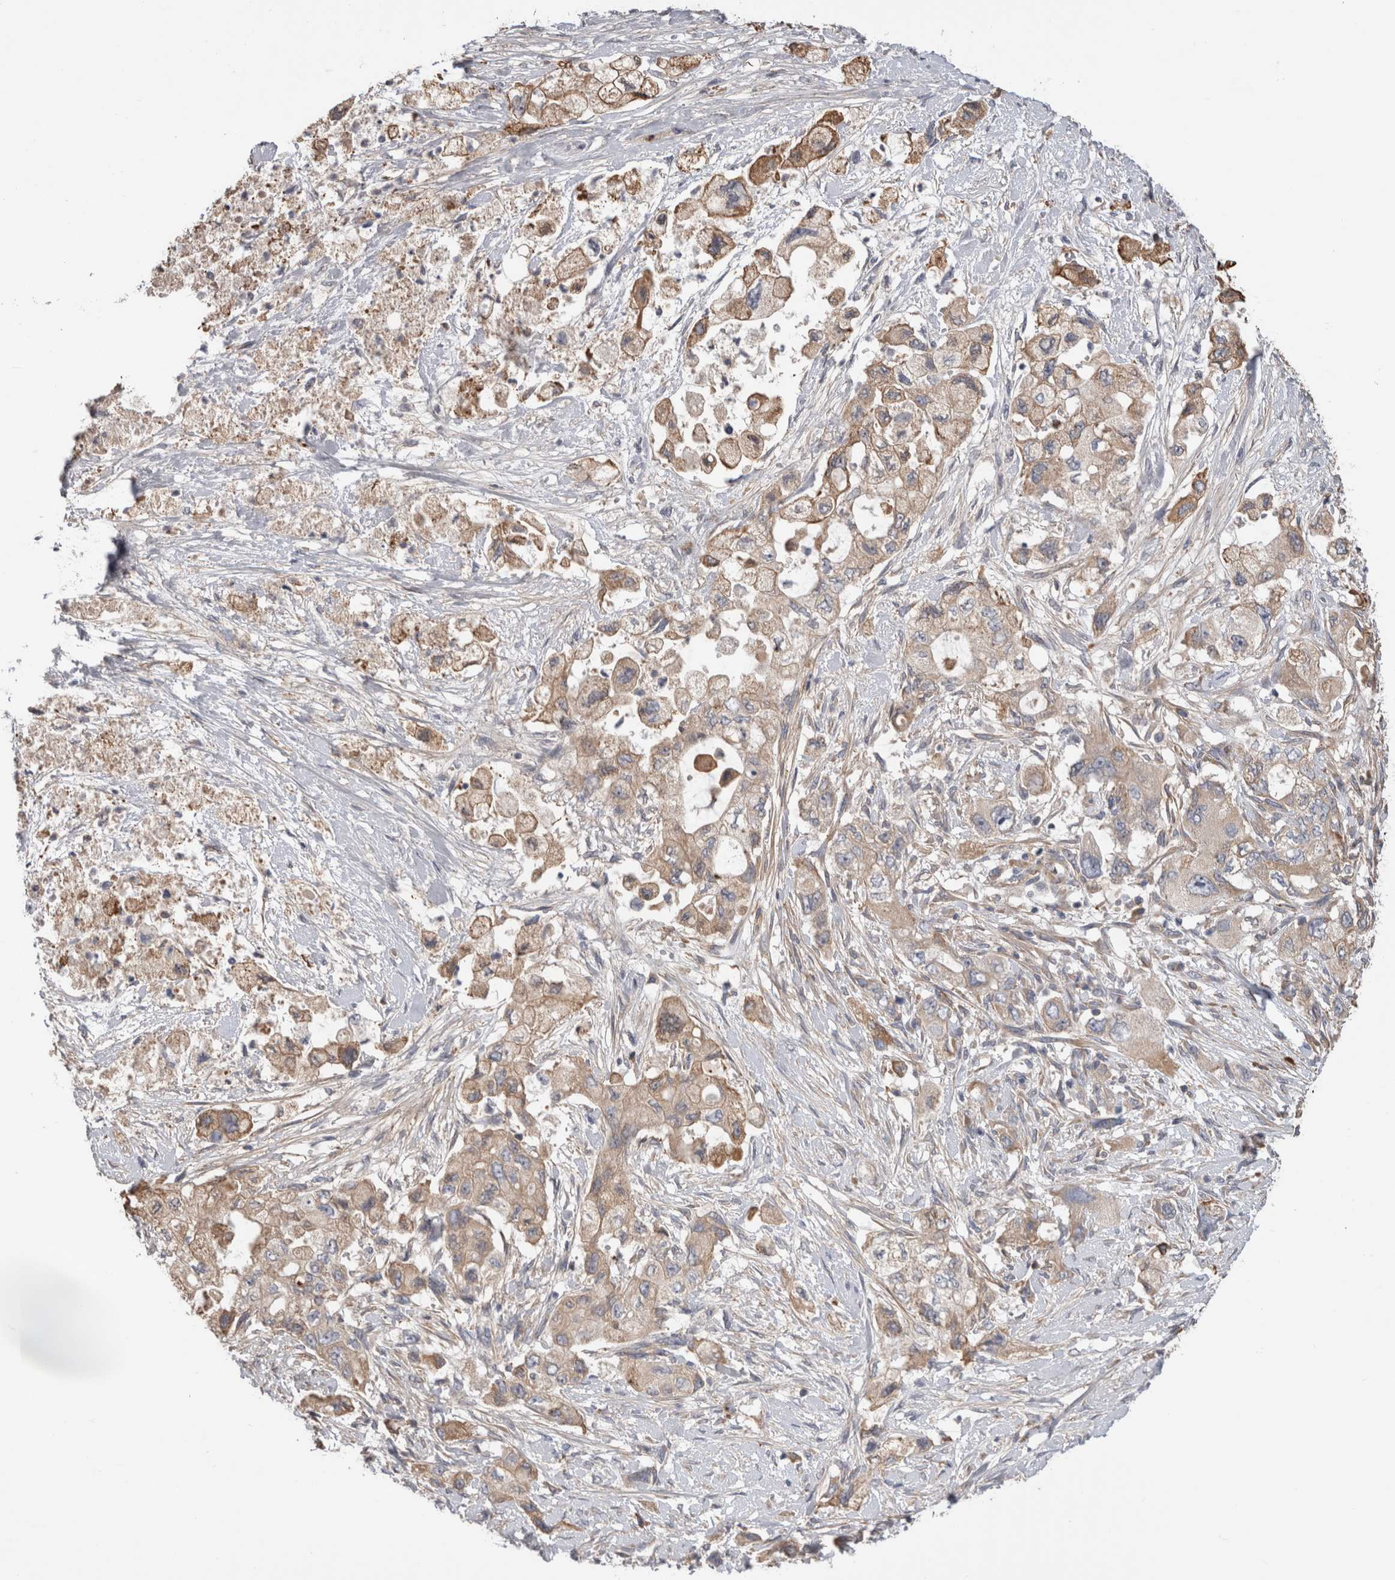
{"staining": {"intensity": "moderate", "quantity": "<25%", "location": "cytoplasmic/membranous"}, "tissue": "pancreatic cancer", "cell_type": "Tumor cells", "image_type": "cancer", "snomed": [{"axis": "morphology", "description": "Adenocarcinoma, NOS"}, {"axis": "topography", "description": "Pancreas"}], "caption": "Protein expression analysis of adenocarcinoma (pancreatic) shows moderate cytoplasmic/membranous expression in approximately <25% of tumor cells.", "gene": "SMAP2", "patient": {"sex": "female", "age": 73}}